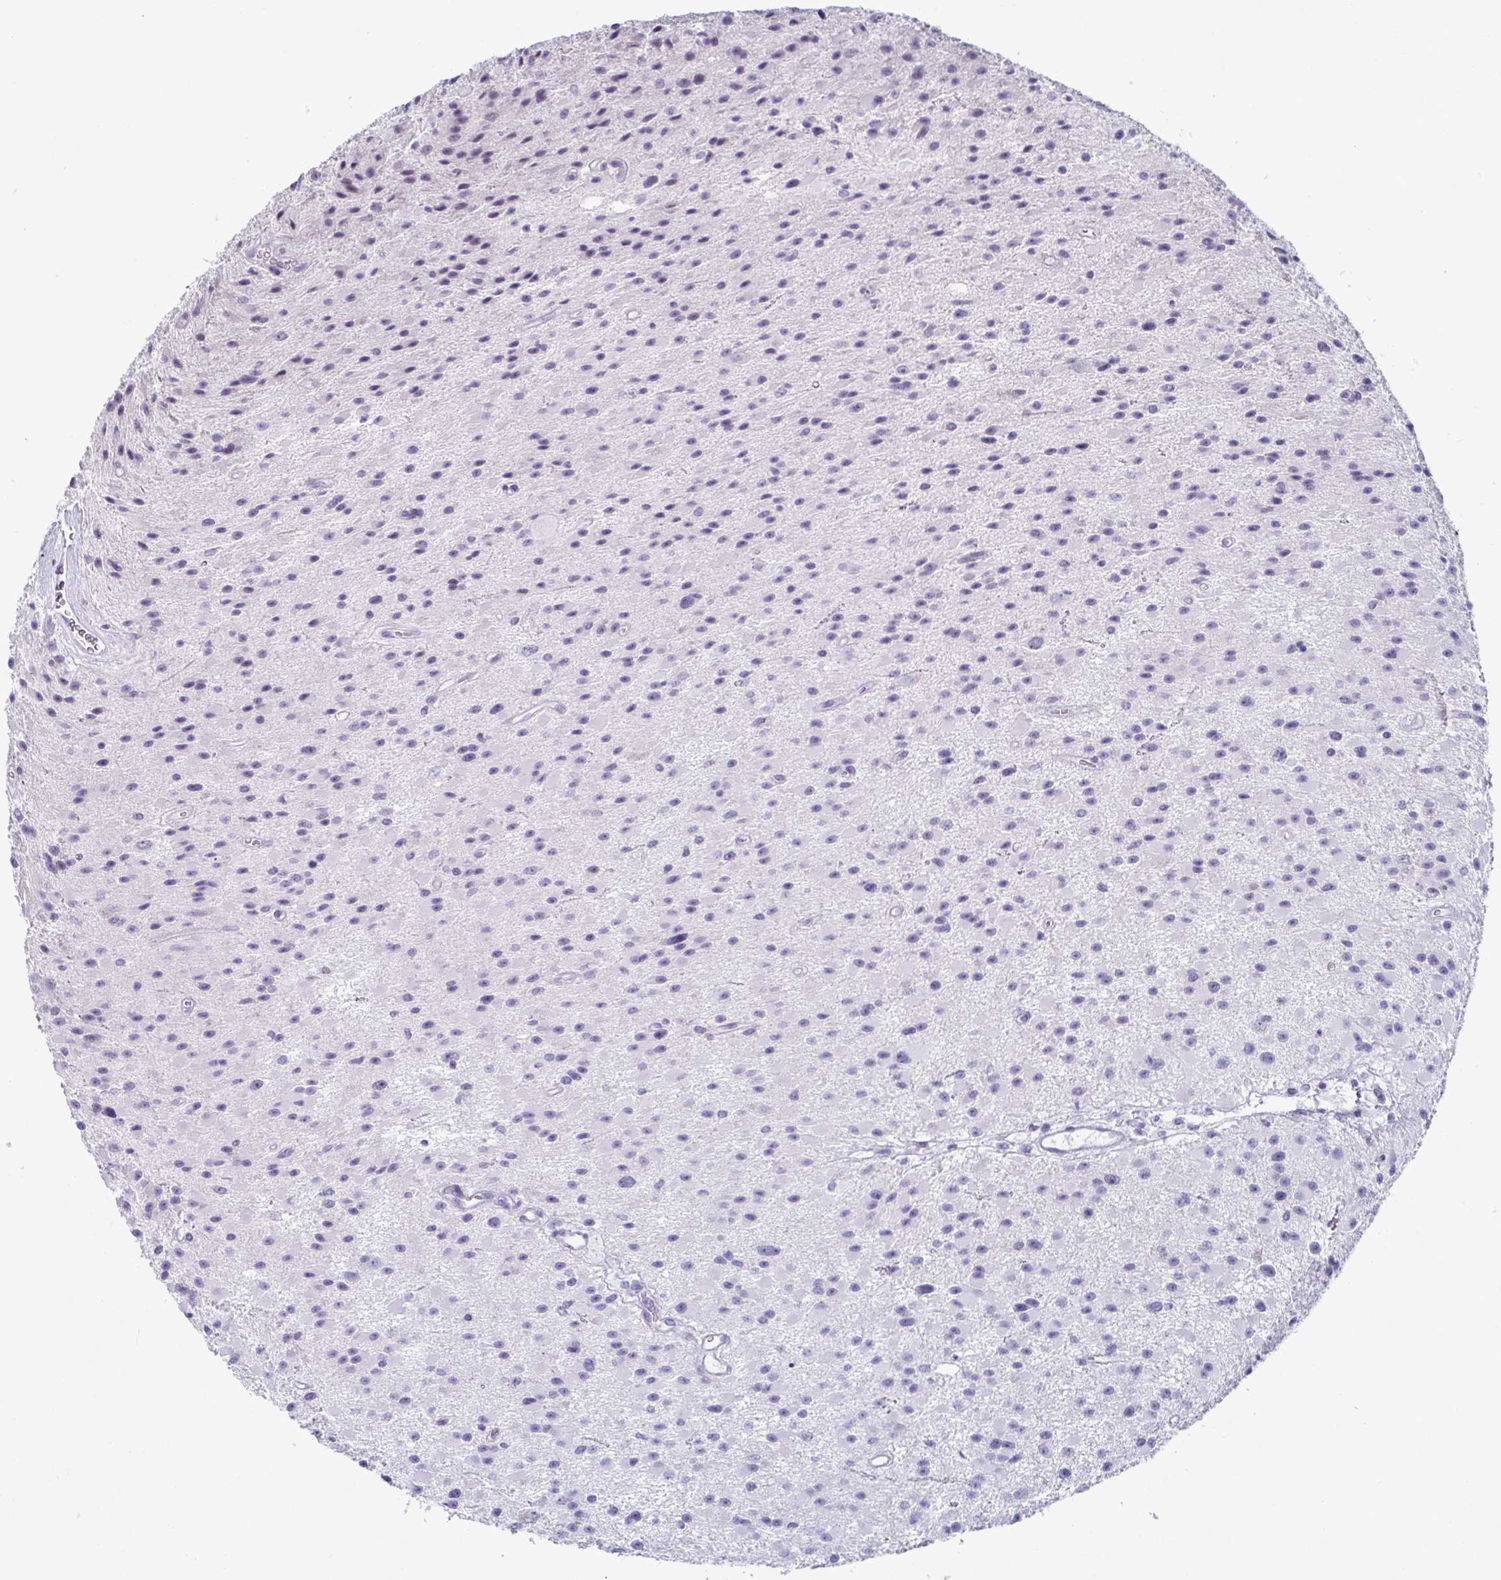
{"staining": {"intensity": "negative", "quantity": "none", "location": "none"}, "tissue": "glioma", "cell_type": "Tumor cells", "image_type": "cancer", "snomed": [{"axis": "morphology", "description": "Glioma, malignant, High grade"}, {"axis": "topography", "description": "Brain"}], "caption": "This histopathology image is of high-grade glioma (malignant) stained with immunohistochemistry to label a protein in brown with the nuclei are counter-stained blue. There is no positivity in tumor cells.", "gene": "VSIG10L", "patient": {"sex": "male", "age": 29}}